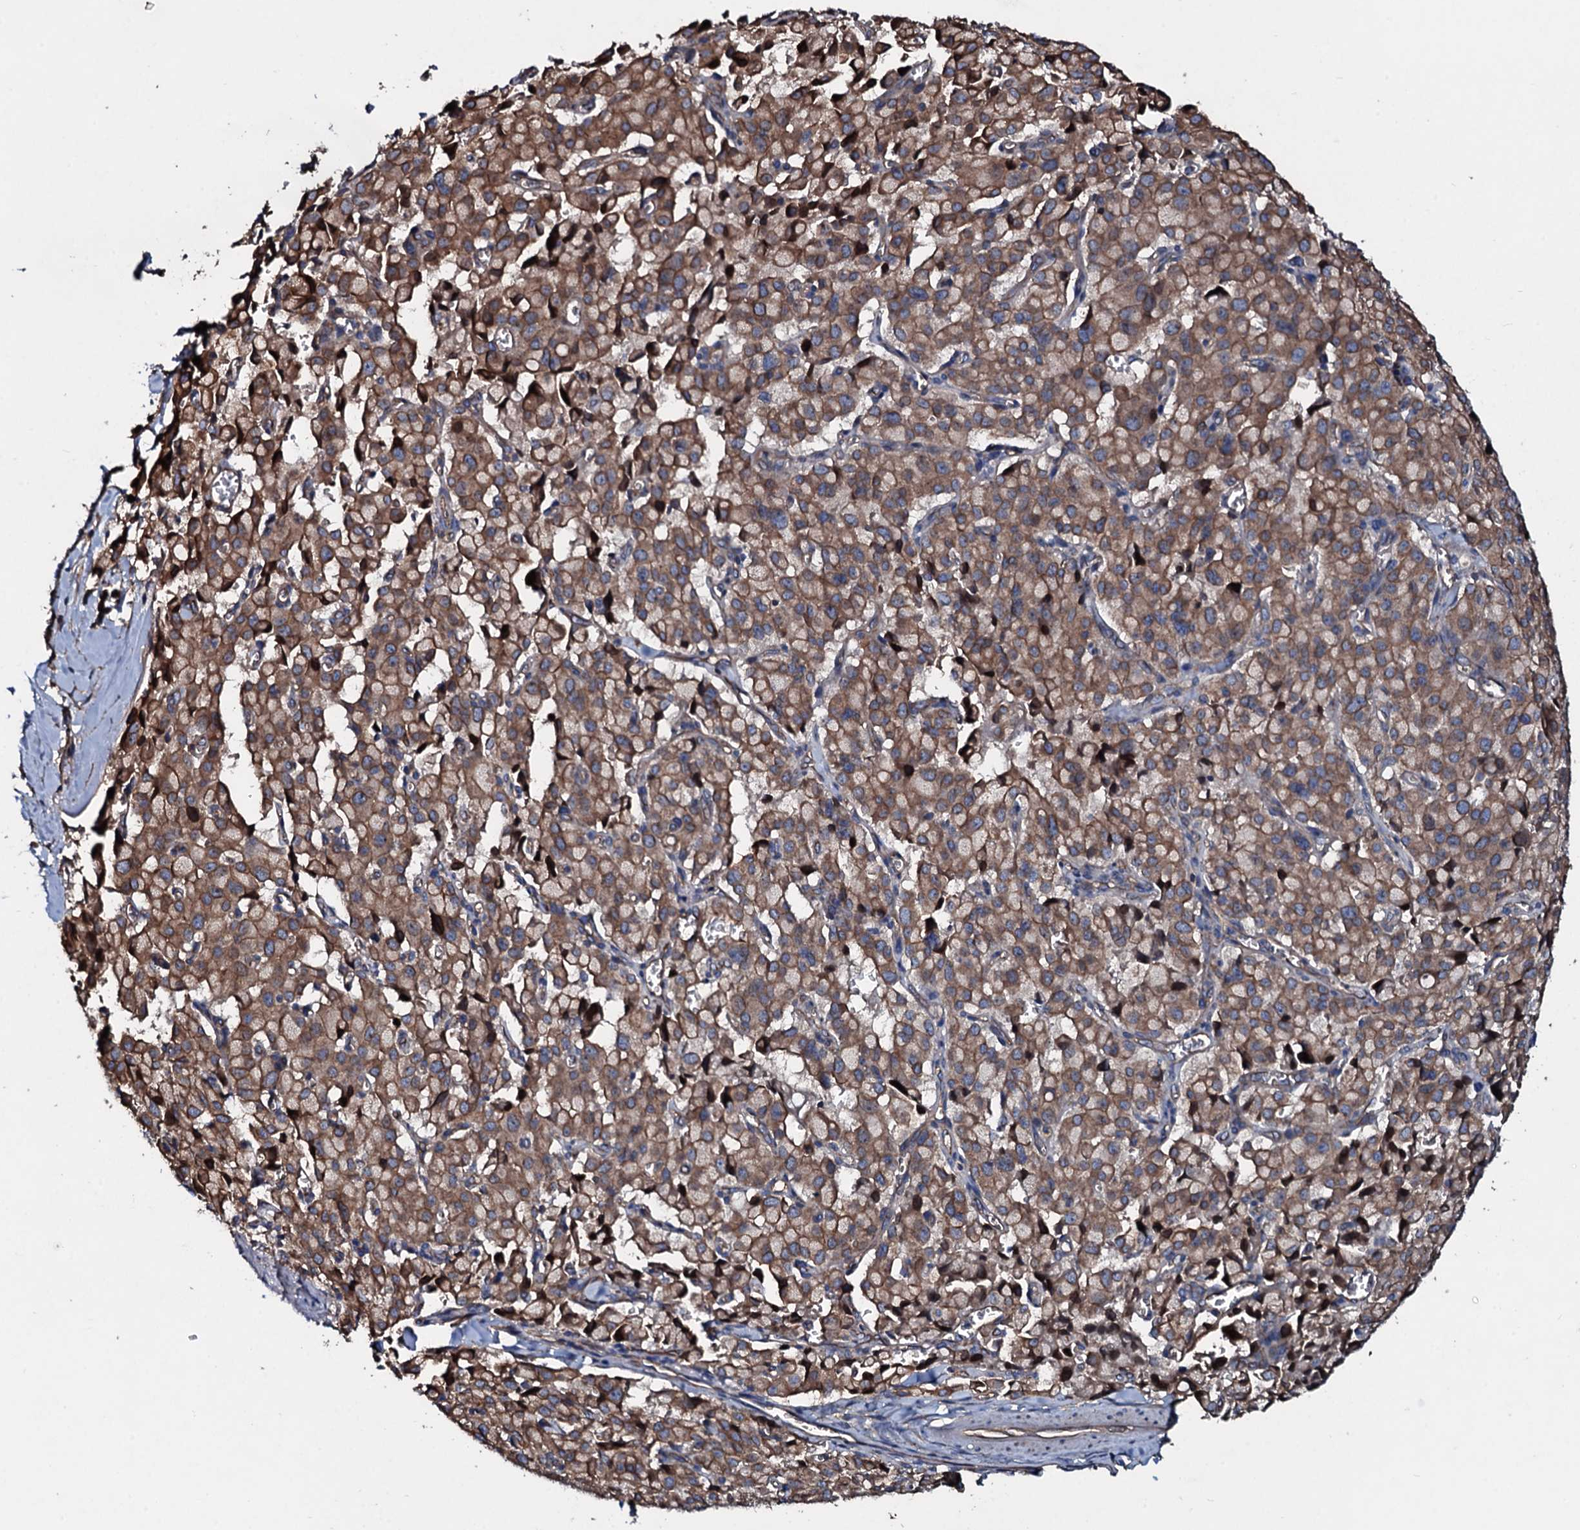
{"staining": {"intensity": "moderate", "quantity": ">75%", "location": "cytoplasmic/membranous"}, "tissue": "pancreatic cancer", "cell_type": "Tumor cells", "image_type": "cancer", "snomed": [{"axis": "morphology", "description": "Adenocarcinoma, NOS"}, {"axis": "topography", "description": "Pancreas"}], "caption": "Protein positivity by immunohistochemistry (IHC) displays moderate cytoplasmic/membranous staining in approximately >75% of tumor cells in pancreatic adenocarcinoma.", "gene": "DMAC2", "patient": {"sex": "male", "age": 65}}